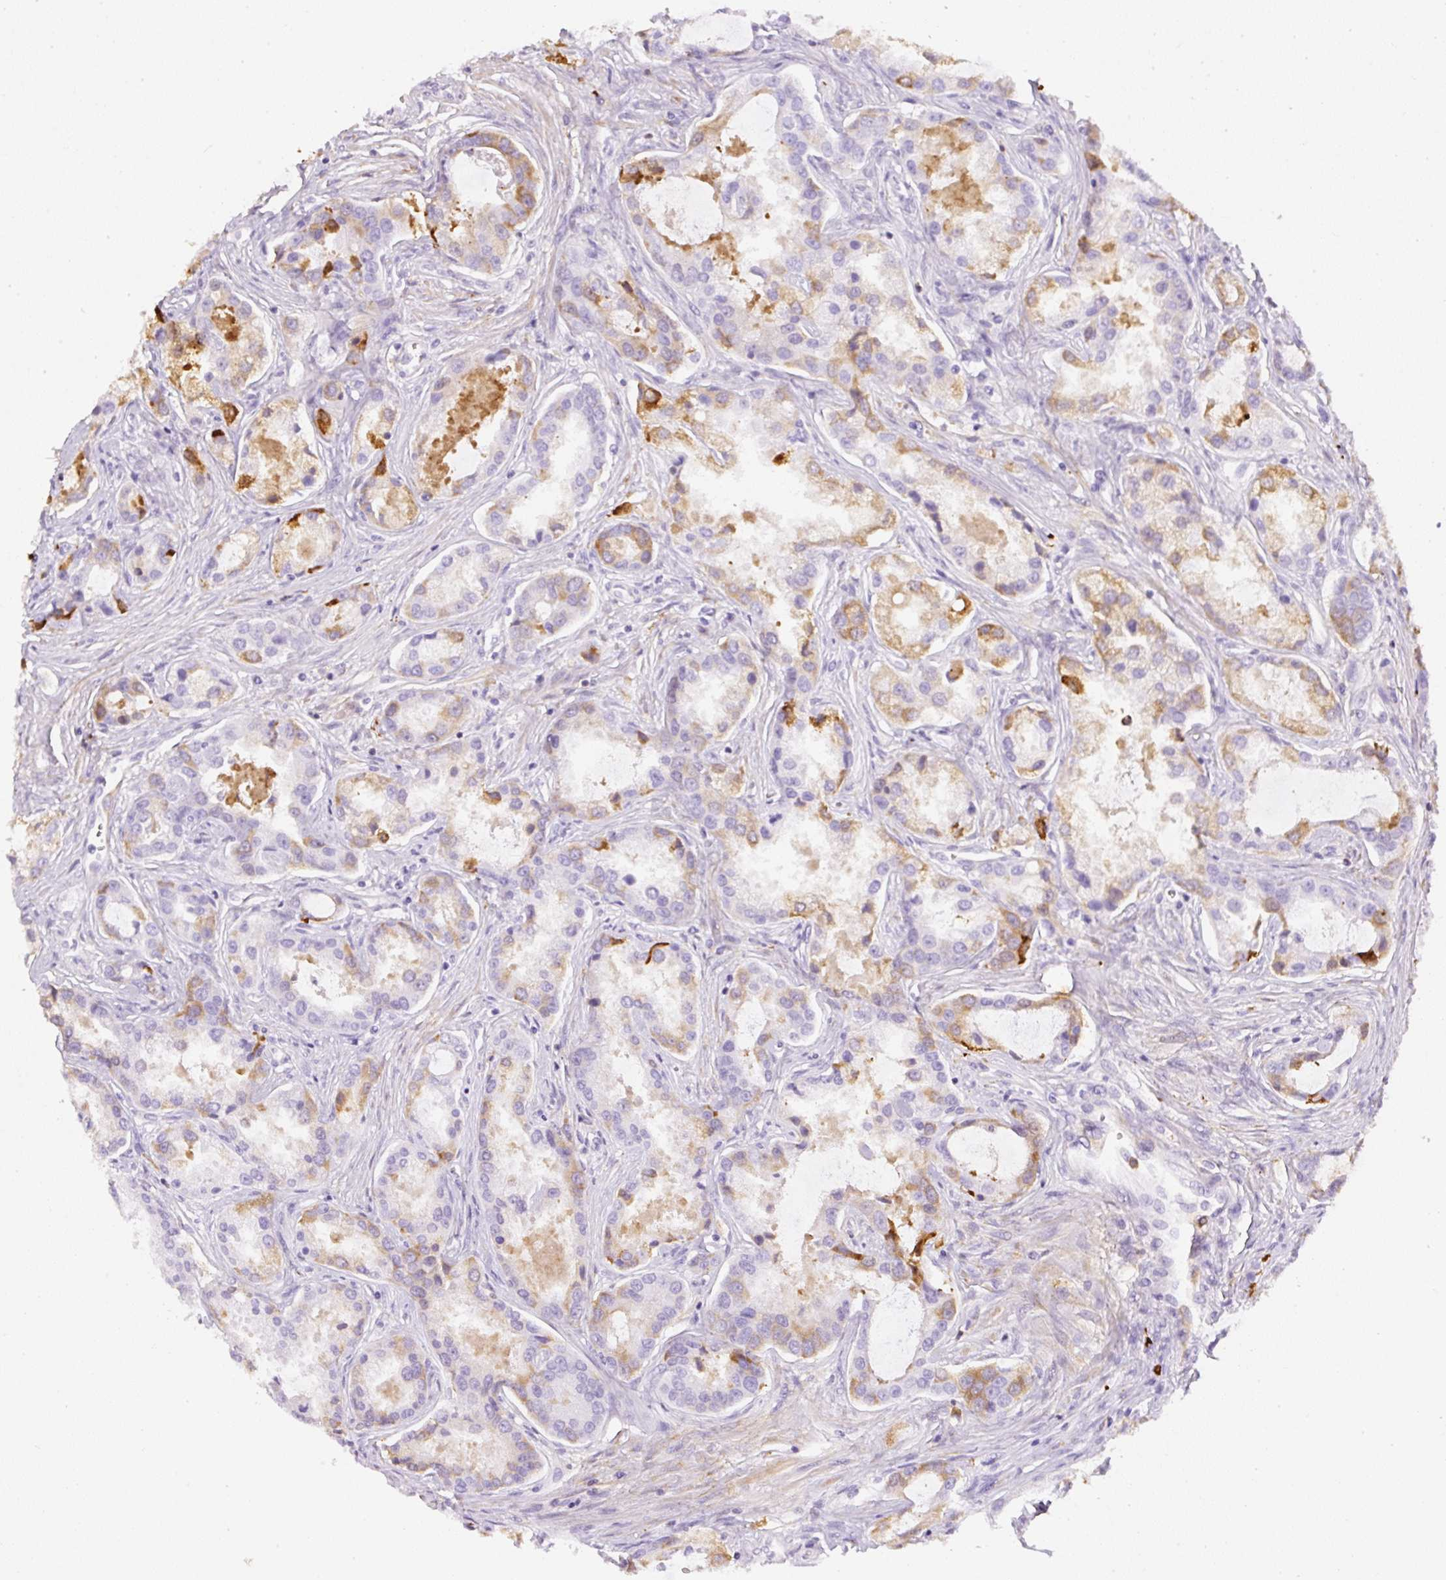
{"staining": {"intensity": "moderate", "quantity": "<25%", "location": "cytoplasmic/membranous"}, "tissue": "prostate cancer", "cell_type": "Tumor cells", "image_type": "cancer", "snomed": [{"axis": "morphology", "description": "Adenocarcinoma, Low grade"}, {"axis": "topography", "description": "Prostate"}], "caption": "Brown immunohistochemical staining in human prostate cancer demonstrates moderate cytoplasmic/membranous staining in approximately <25% of tumor cells.", "gene": "APCS", "patient": {"sex": "male", "age": 68}}